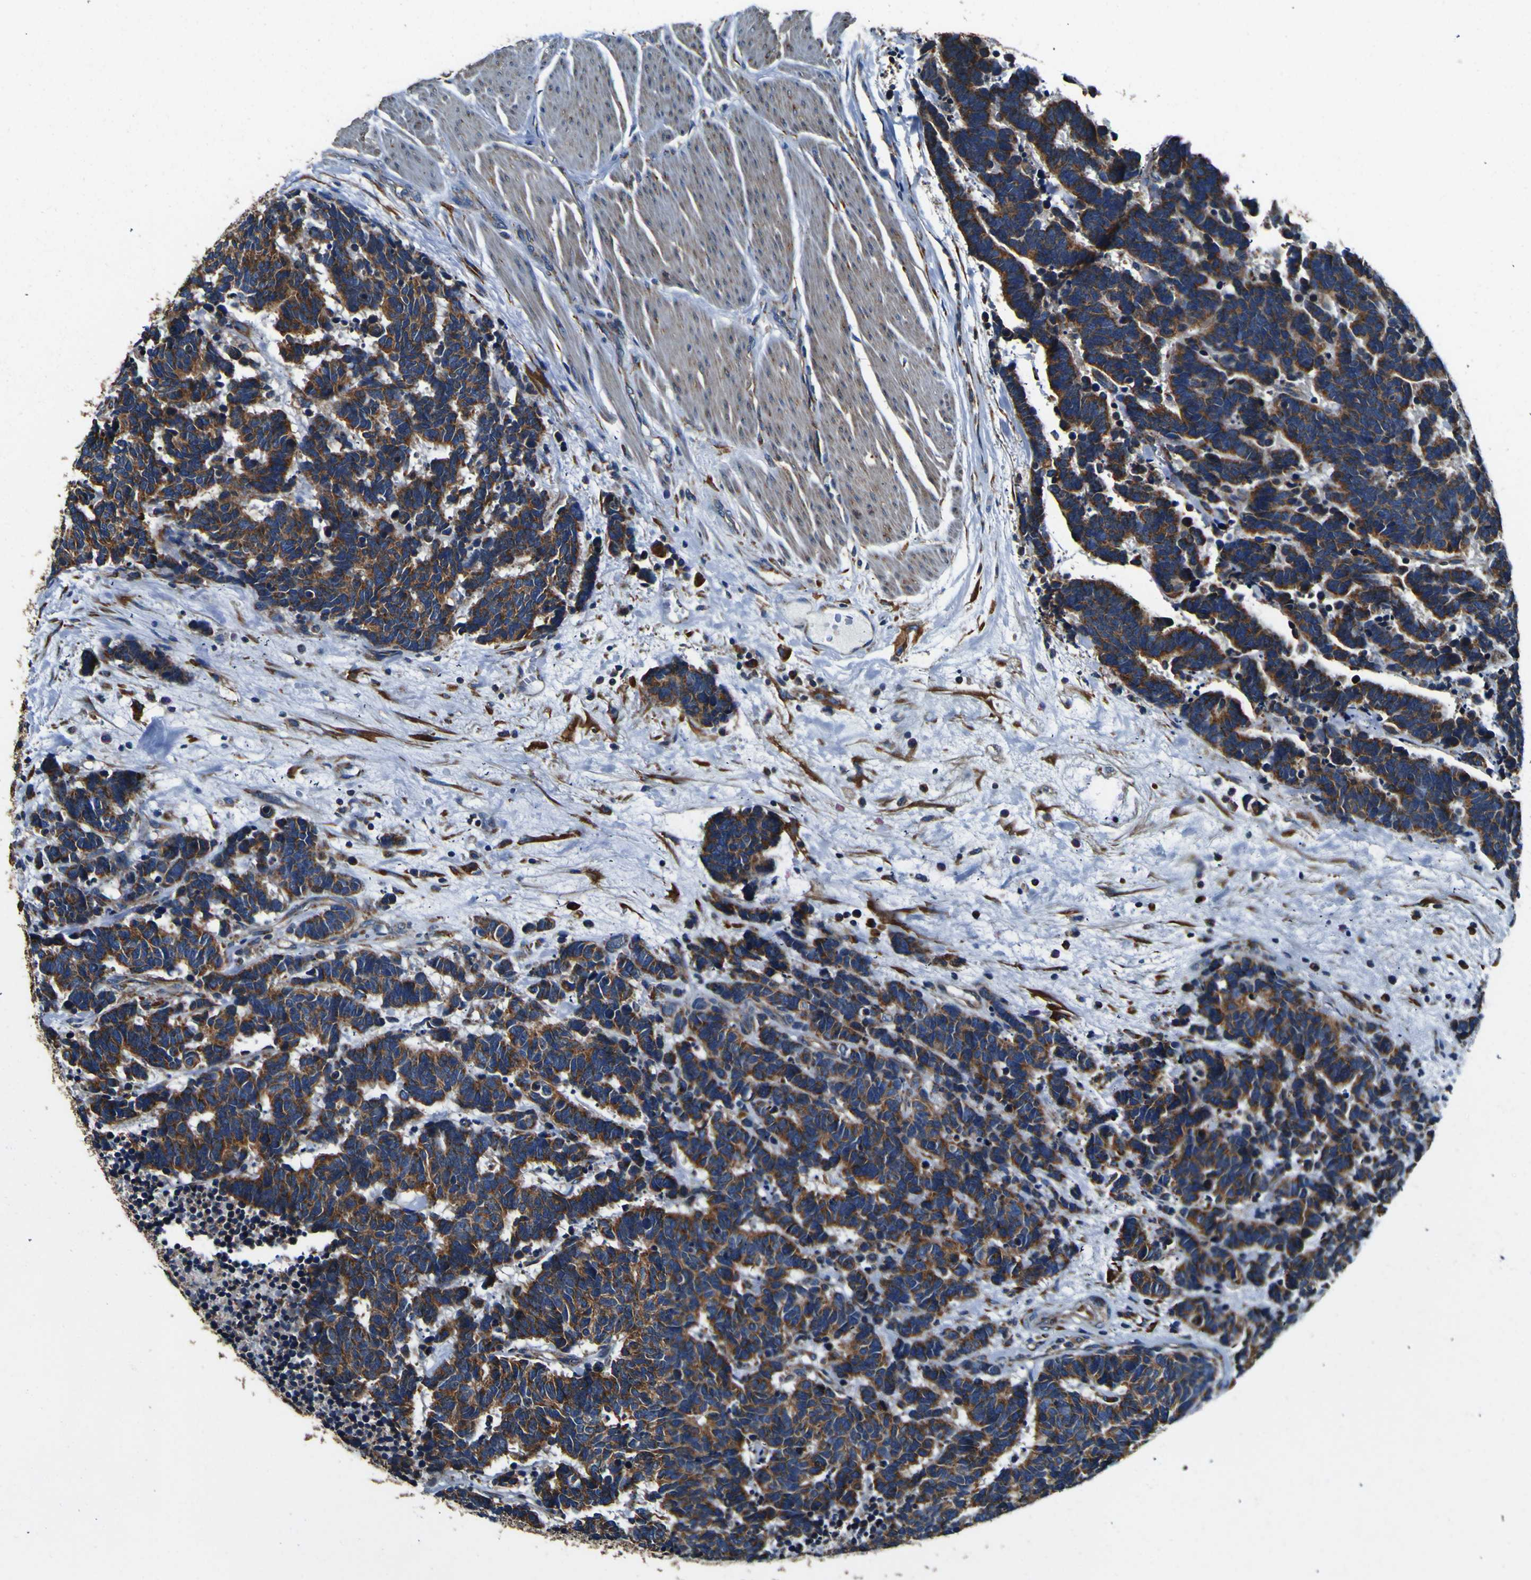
{"staining": {"intensity": "strong", "quantity": ">75%", "location": "cytoplasmic/membranous"}, "tissue": "carcinoid", "cell_type": "Tumor cells", "image_type": "cancer", "snomed": [{"axis": "morphology", "description": "Carcinoma, NOS"}, {"axis": "morphology", "description": "Carcinoid, malignant, NOS"}, {"axis": "topography", "description": "Urinary bladder"}], "caption": "A histopathology image showing strong cytoplasmic/membranous positivity in approximately >75% of tumor cells in malignant carcinoid, as visualized by brown immunohistochemical staining.", "gene": "INPP5A", "patient": {"sex": "male", "age": 57}}